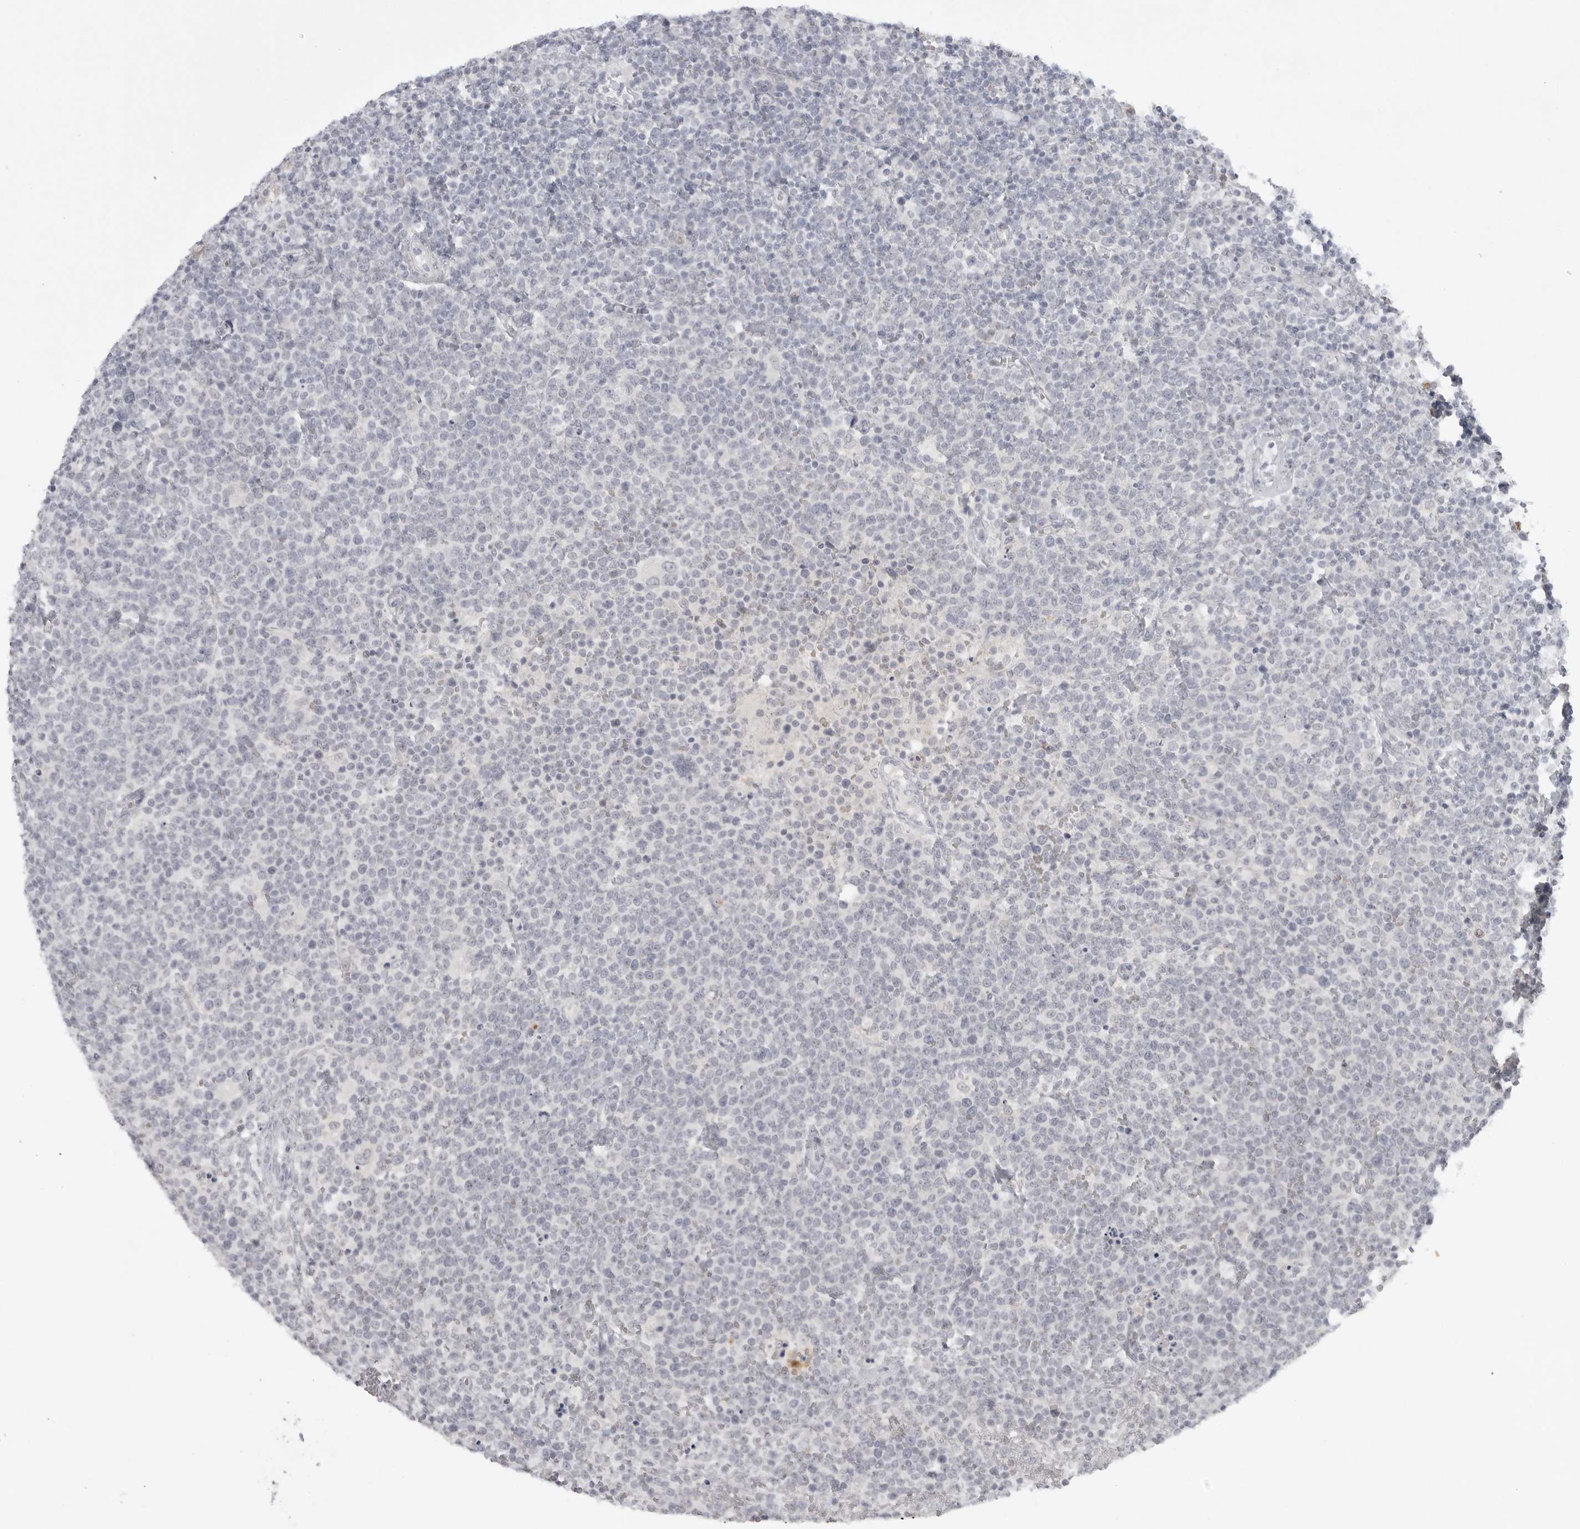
{"staining": {"intensity": "negative", "quantity": "none", "location": "none"}, "tissue": "lymphoma", "cell_type": "Tumor cells", "image_type": "cancer", "snomed": [{"axis": "morphology", "description": "Malignant lymphoma, non-Hodgkin's type, High grade"}, {"axis": "topography", "description": "Lymph node"}], "caption": "The image exhibits no staining of tumor cells in lymphoma.", "gene": "TCTN3", "patient": {"sex": "male", "age": 61}}